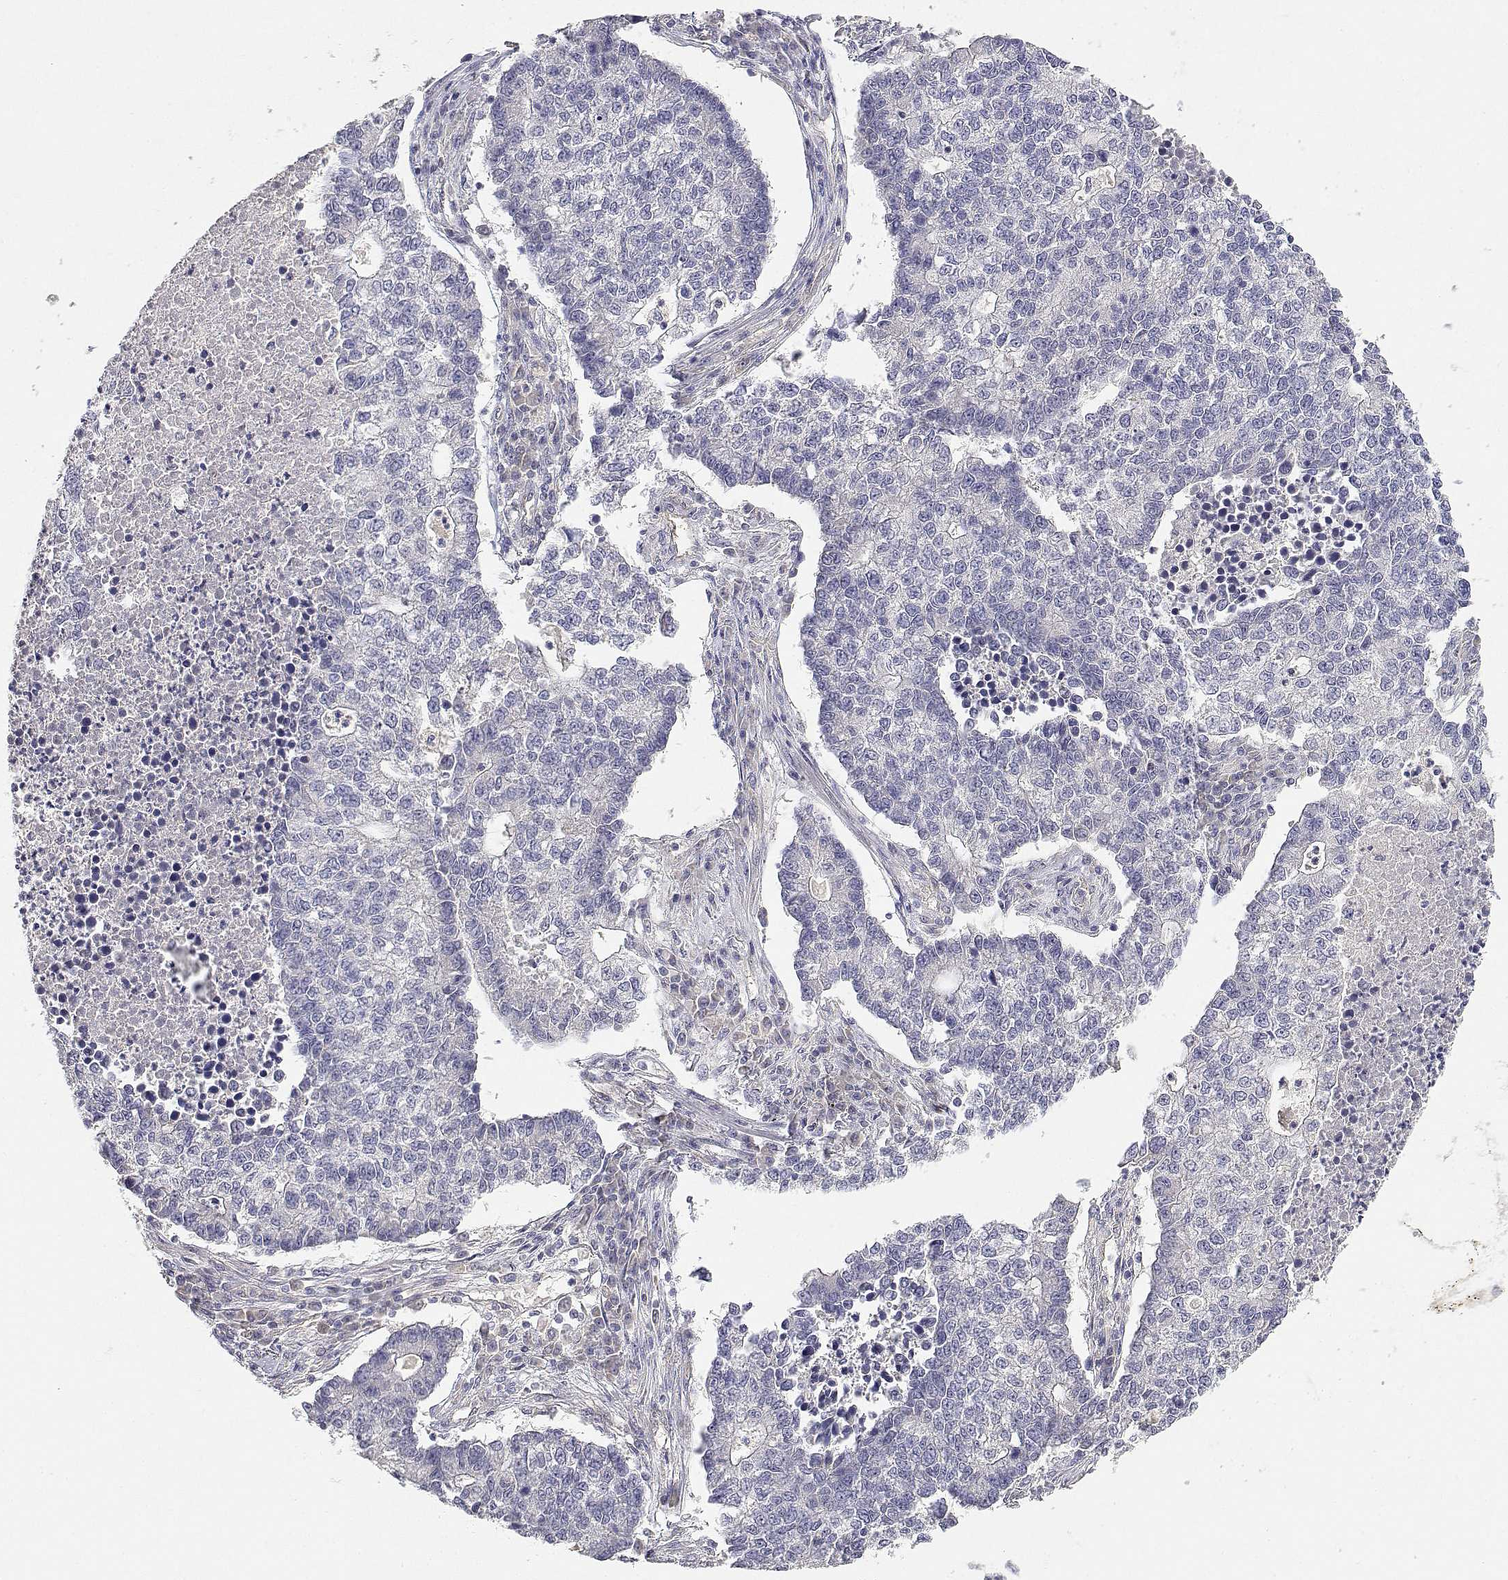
{"staining": {"intensity": "negative", "quantity": "none", "location": "none"}, "tissue": "lung cancer", "cell_type": "Tumor cells", "image_type": "cancer", "snomed": [{"axis": "morphology", "description": "Adenocarcinoma, NOS"}, {"axis": "topography", "description": "Lung"}], "caption": "Immunohistochemical staining of human lung cancer (adenocarcinoma) reveals no significant positivity in tumor cells. (DAB (3,3'-diaminobenzidine) immunohistochemistry (IHC), high magnification).", "gene": "ADA", "patient": {"sex": "male", "age": 57}}